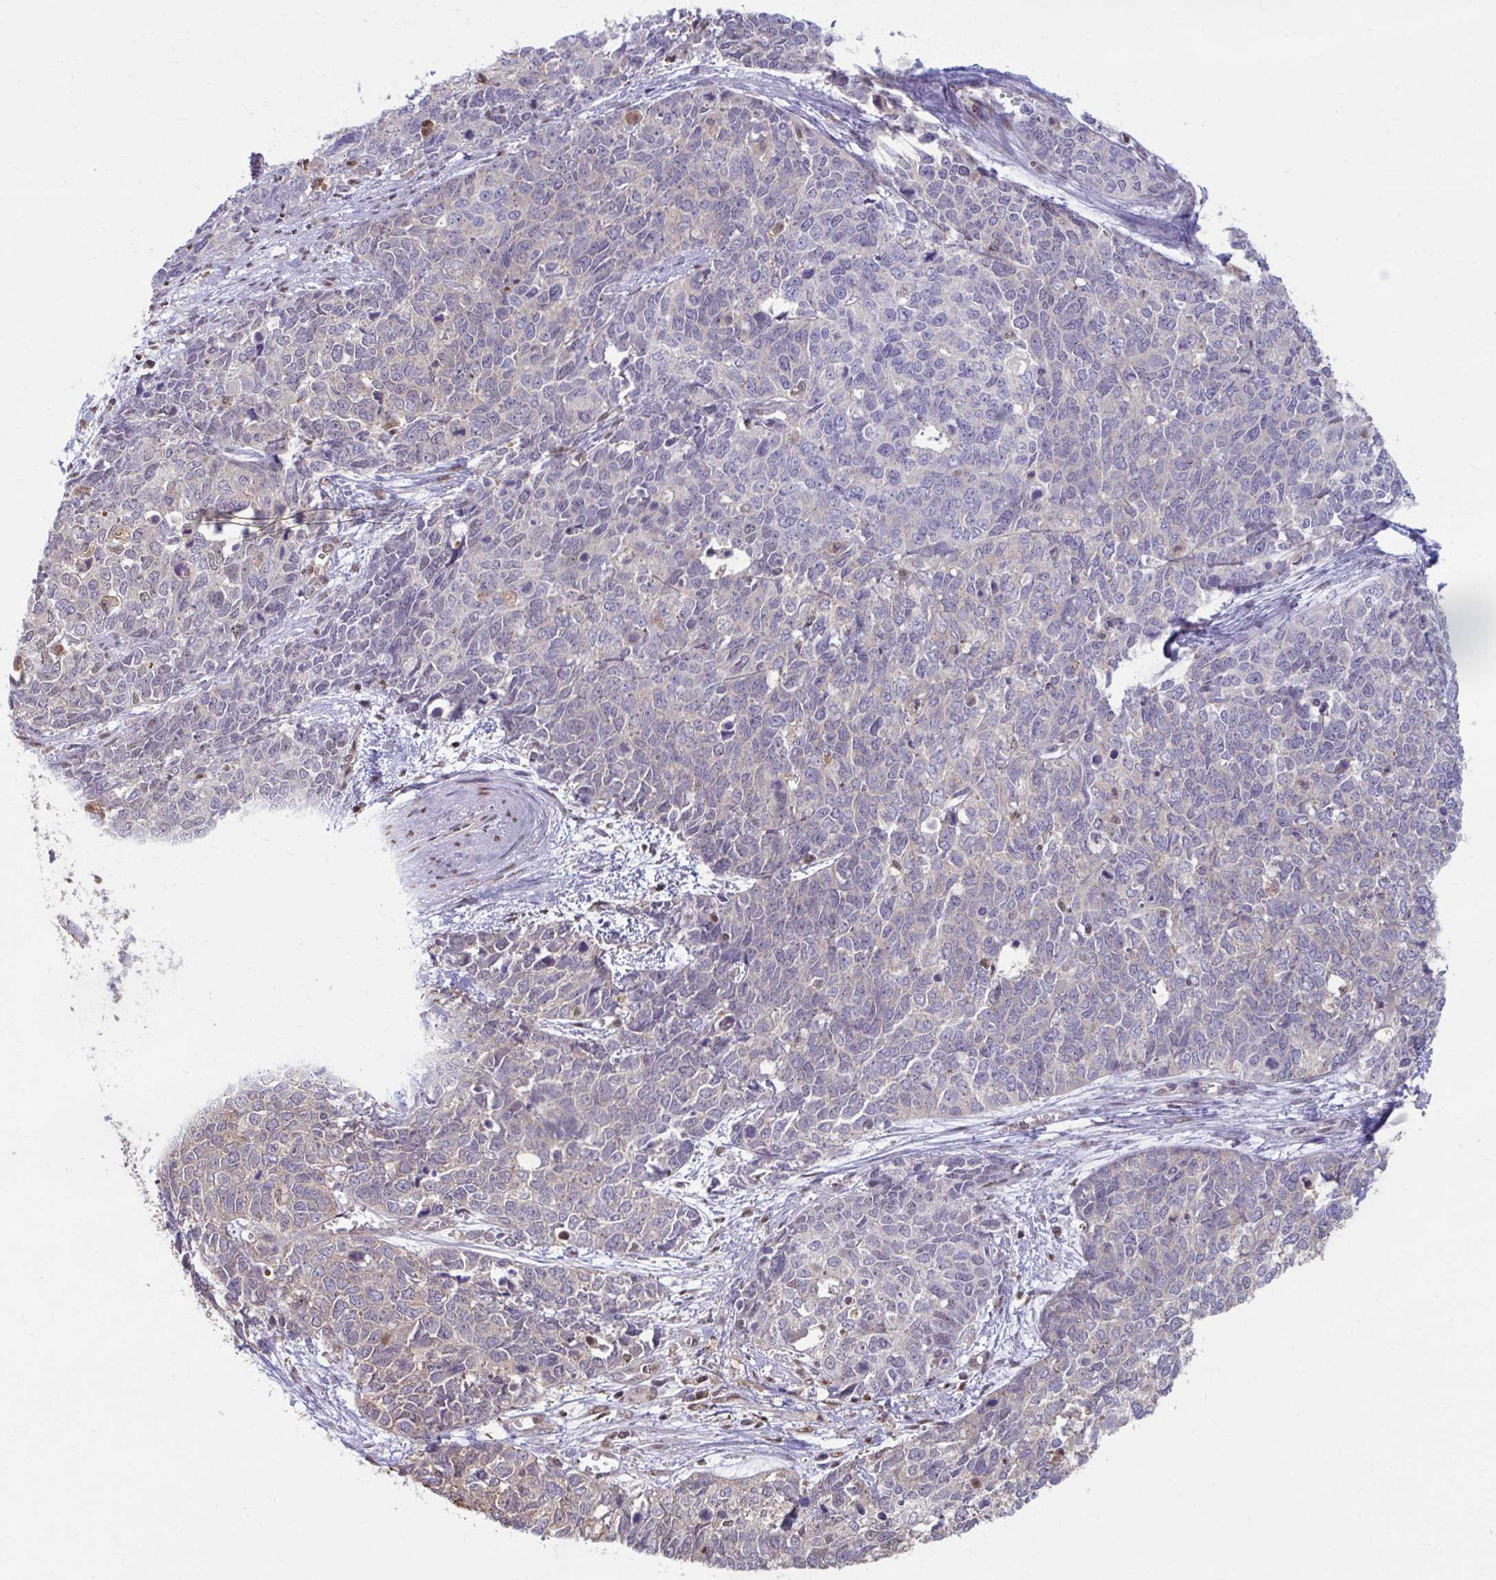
{"staining": {"intensity": "negative", "quantity": "none", "location": "none"}, "tissue": "cervical cancer", "cell_type": "Tumor cells", "image_type": "cancer", "snomed": [{"axis": "morphology", "description": "Adenocarcinoma, NOS"}, {"axis": "topography", "description": "Cervix"}], "caption": "Cervical cancer was stained to show a protein in brown. There is no significant expression in tumor cells. (Immunohistochemistry, brightfield microscopy, high magnification).", "gene": "ING4", "patient": {"sex": "female", "age": 63}}